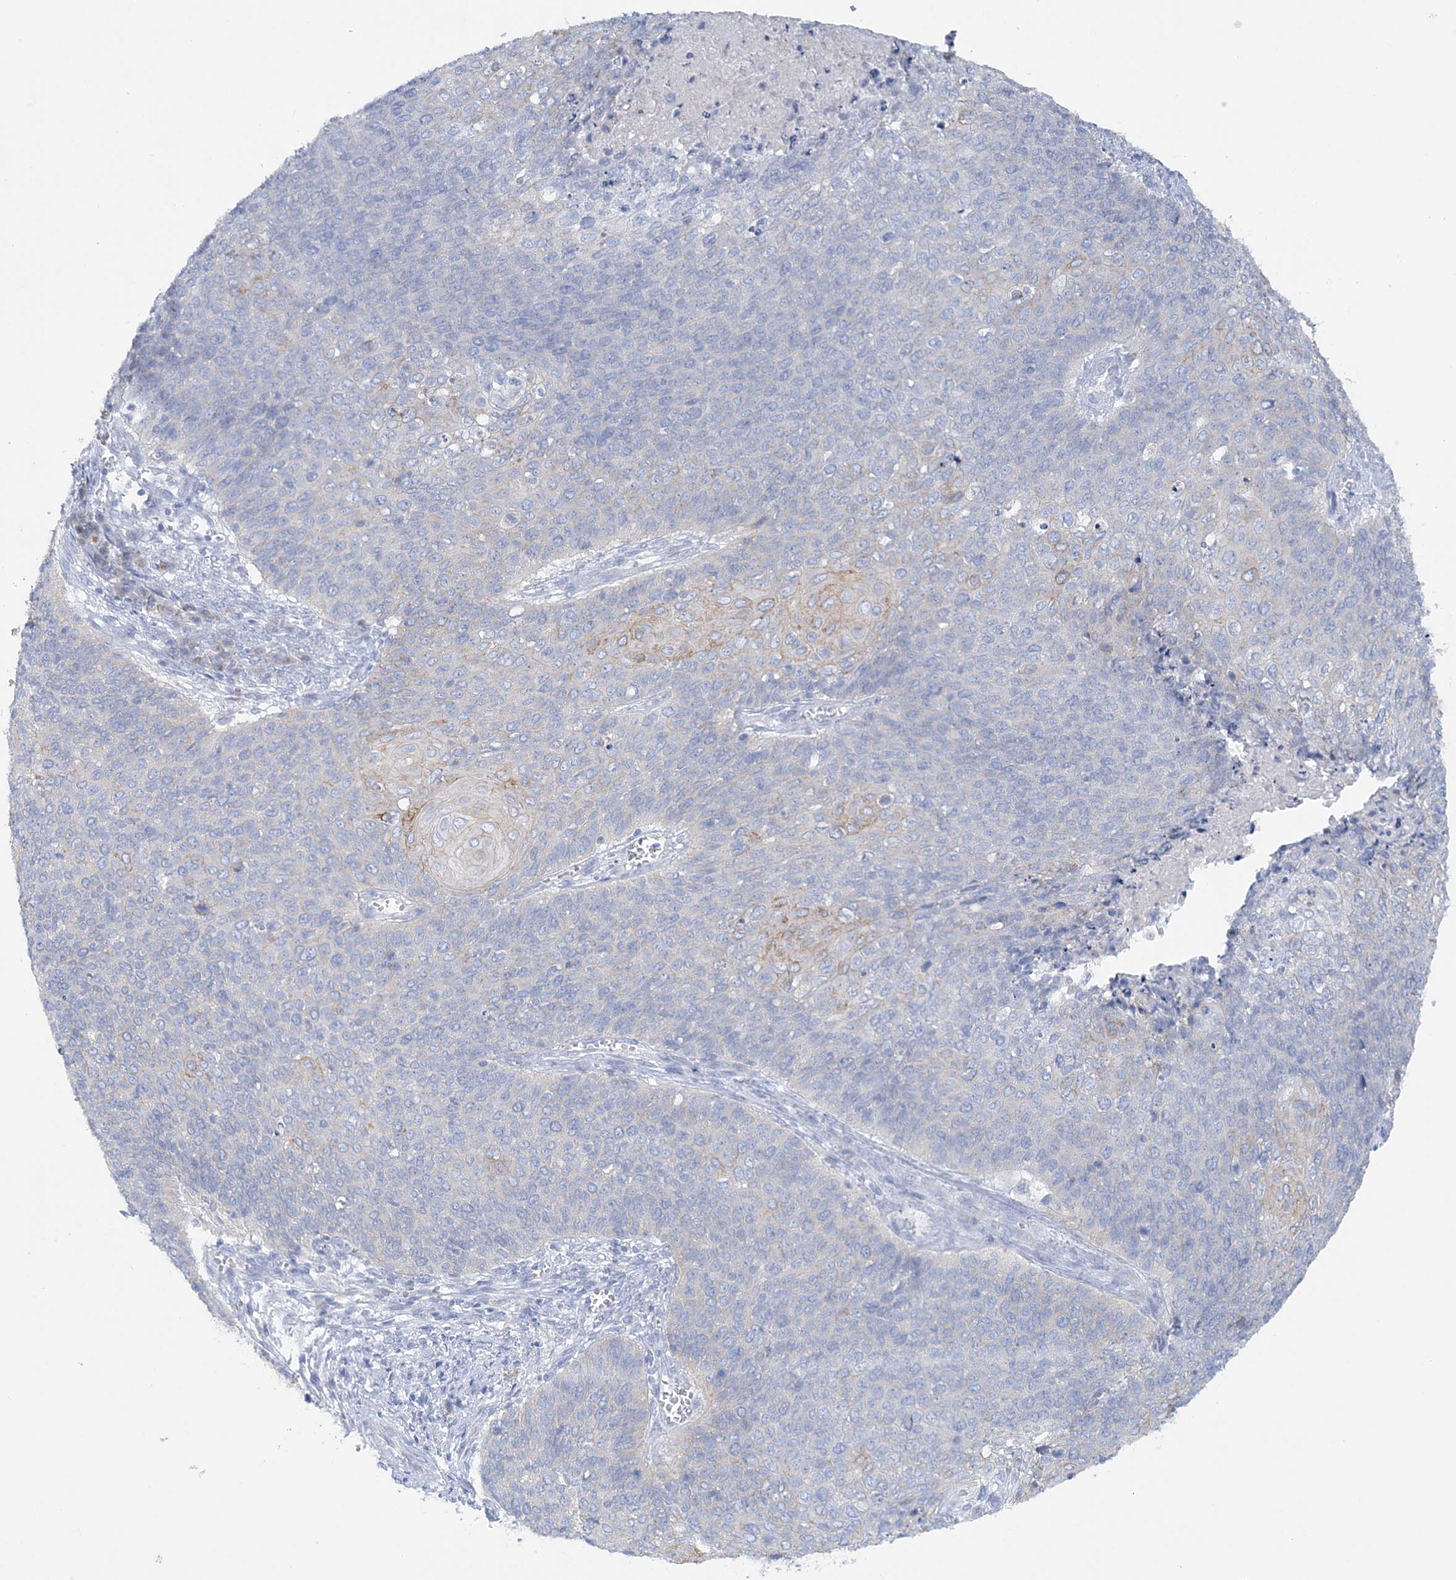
{"staining": {"intensity": "weak", "quantity": "<25%", "location": "cytoplasmic/membranous"}, "tissue": "cervical cancer", "cell_type": "Tumor cells", "image_type": "cancer", "snomed": [{"axis": "morphology", "description": "Squamous cell carcinoma, NOS"}, {"axis": "topography", "description": "Cervix"}], "caption": "The photomicrograph demonstrates no staining of tumor cells in cervical cancer. (Stains: DAB (3,3'-diaminobenzidine) immunohistochemistry (IHC) with hematoxylin counter stain, Microscopy: brightfield microscopy at high magnification).", "gene": "SLC5A6", "patient": {"sex": "female", "age": 39}}